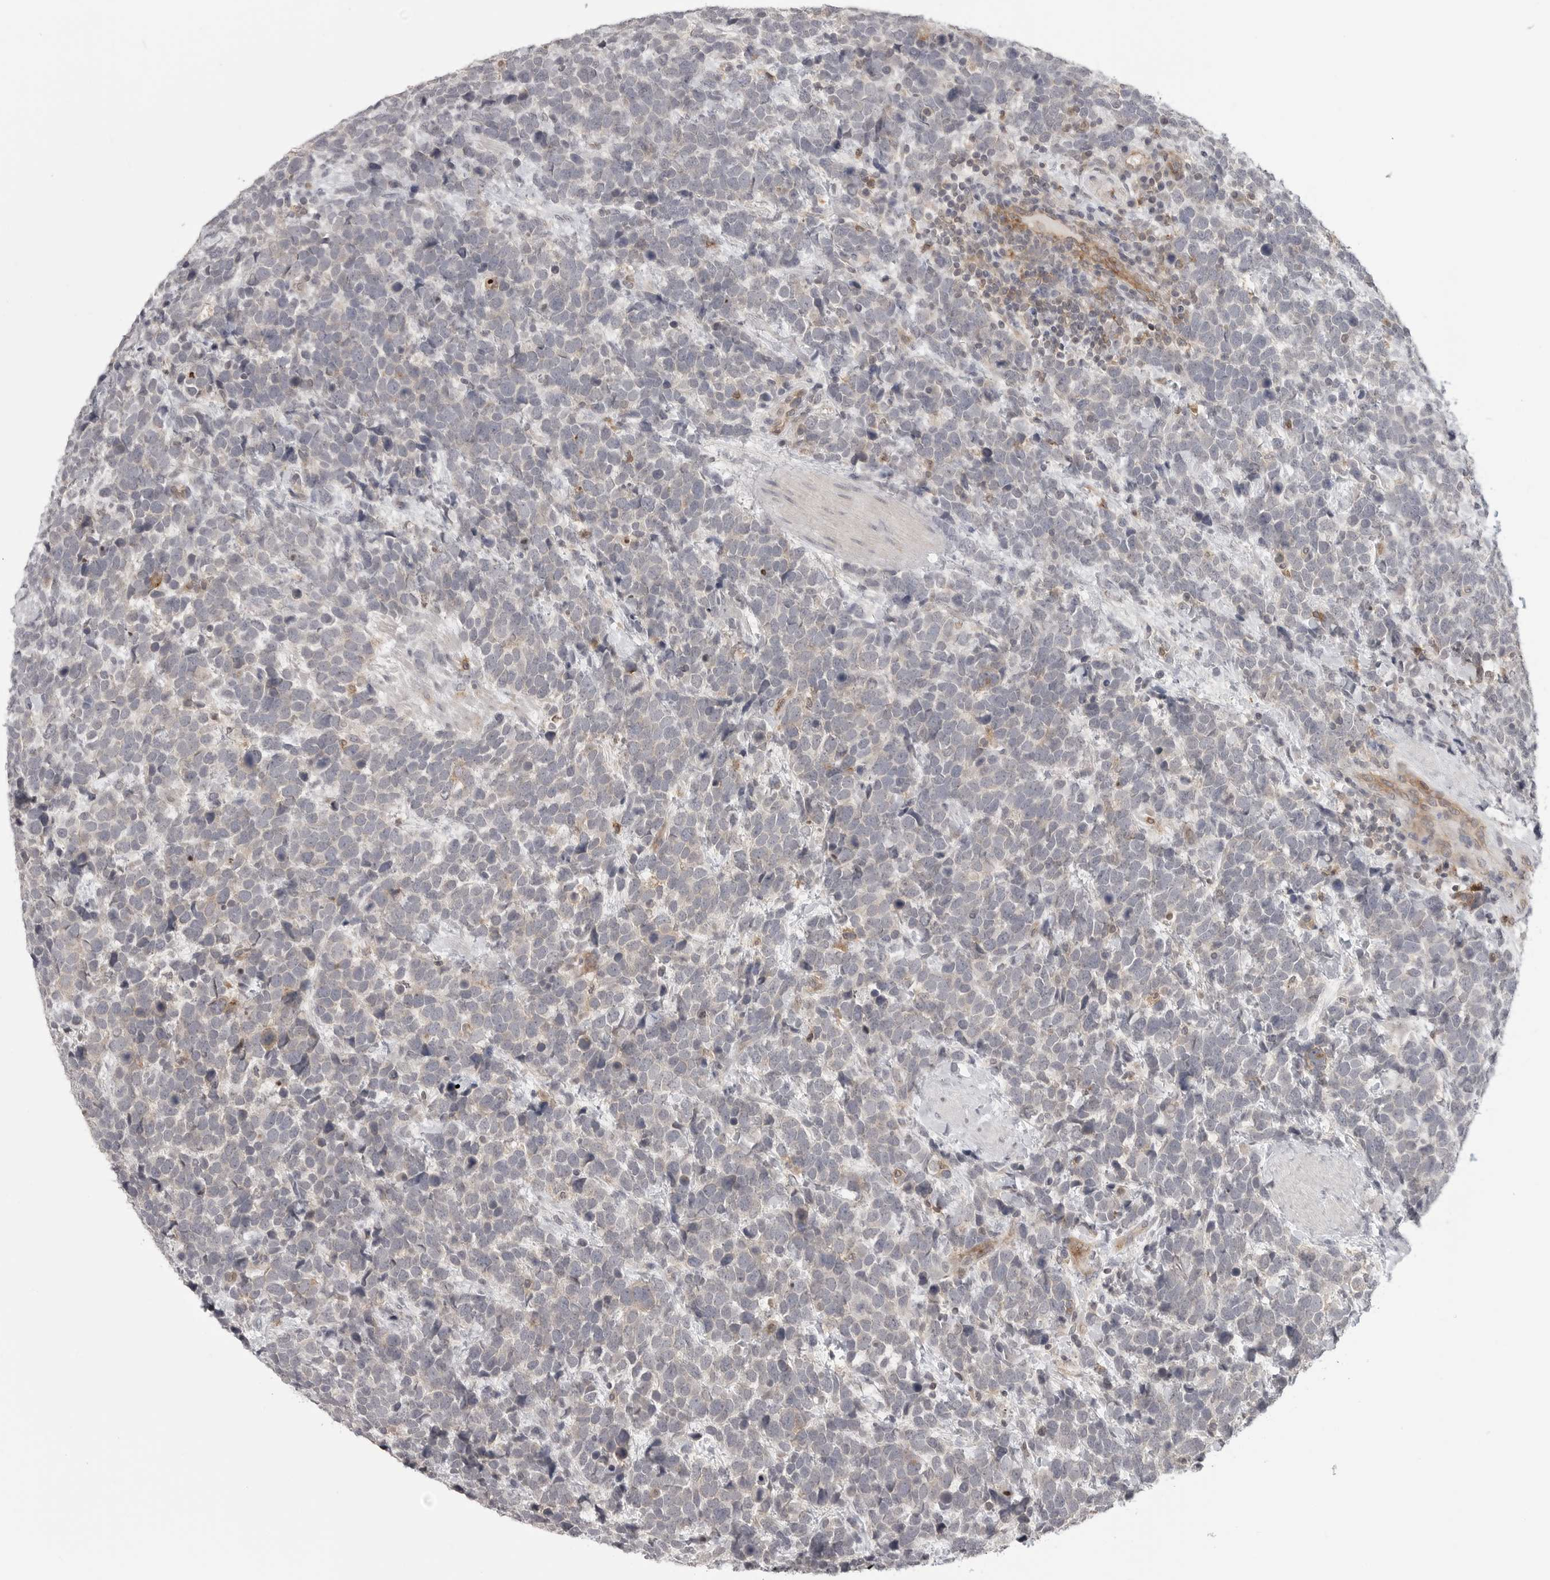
{"staining": {"intensity": "negative", "quantity": "none", "location": "none"}, "tissue": "urothelial cancer", "cell_type": "Tumor cells", "image_type": "cancer", "snomed": [{"axis": "morphology", "description": "Urothelial carcinoma, High grade"}, {"axis": "topography", "description": "Urinary bladder"}], "caption": "Immunohistochemical staining of human urothelial cancer displays no significant positivity in tumor cells.", "gene": "IFNGR1", "patient": {"sex": "female", "age": 82}}